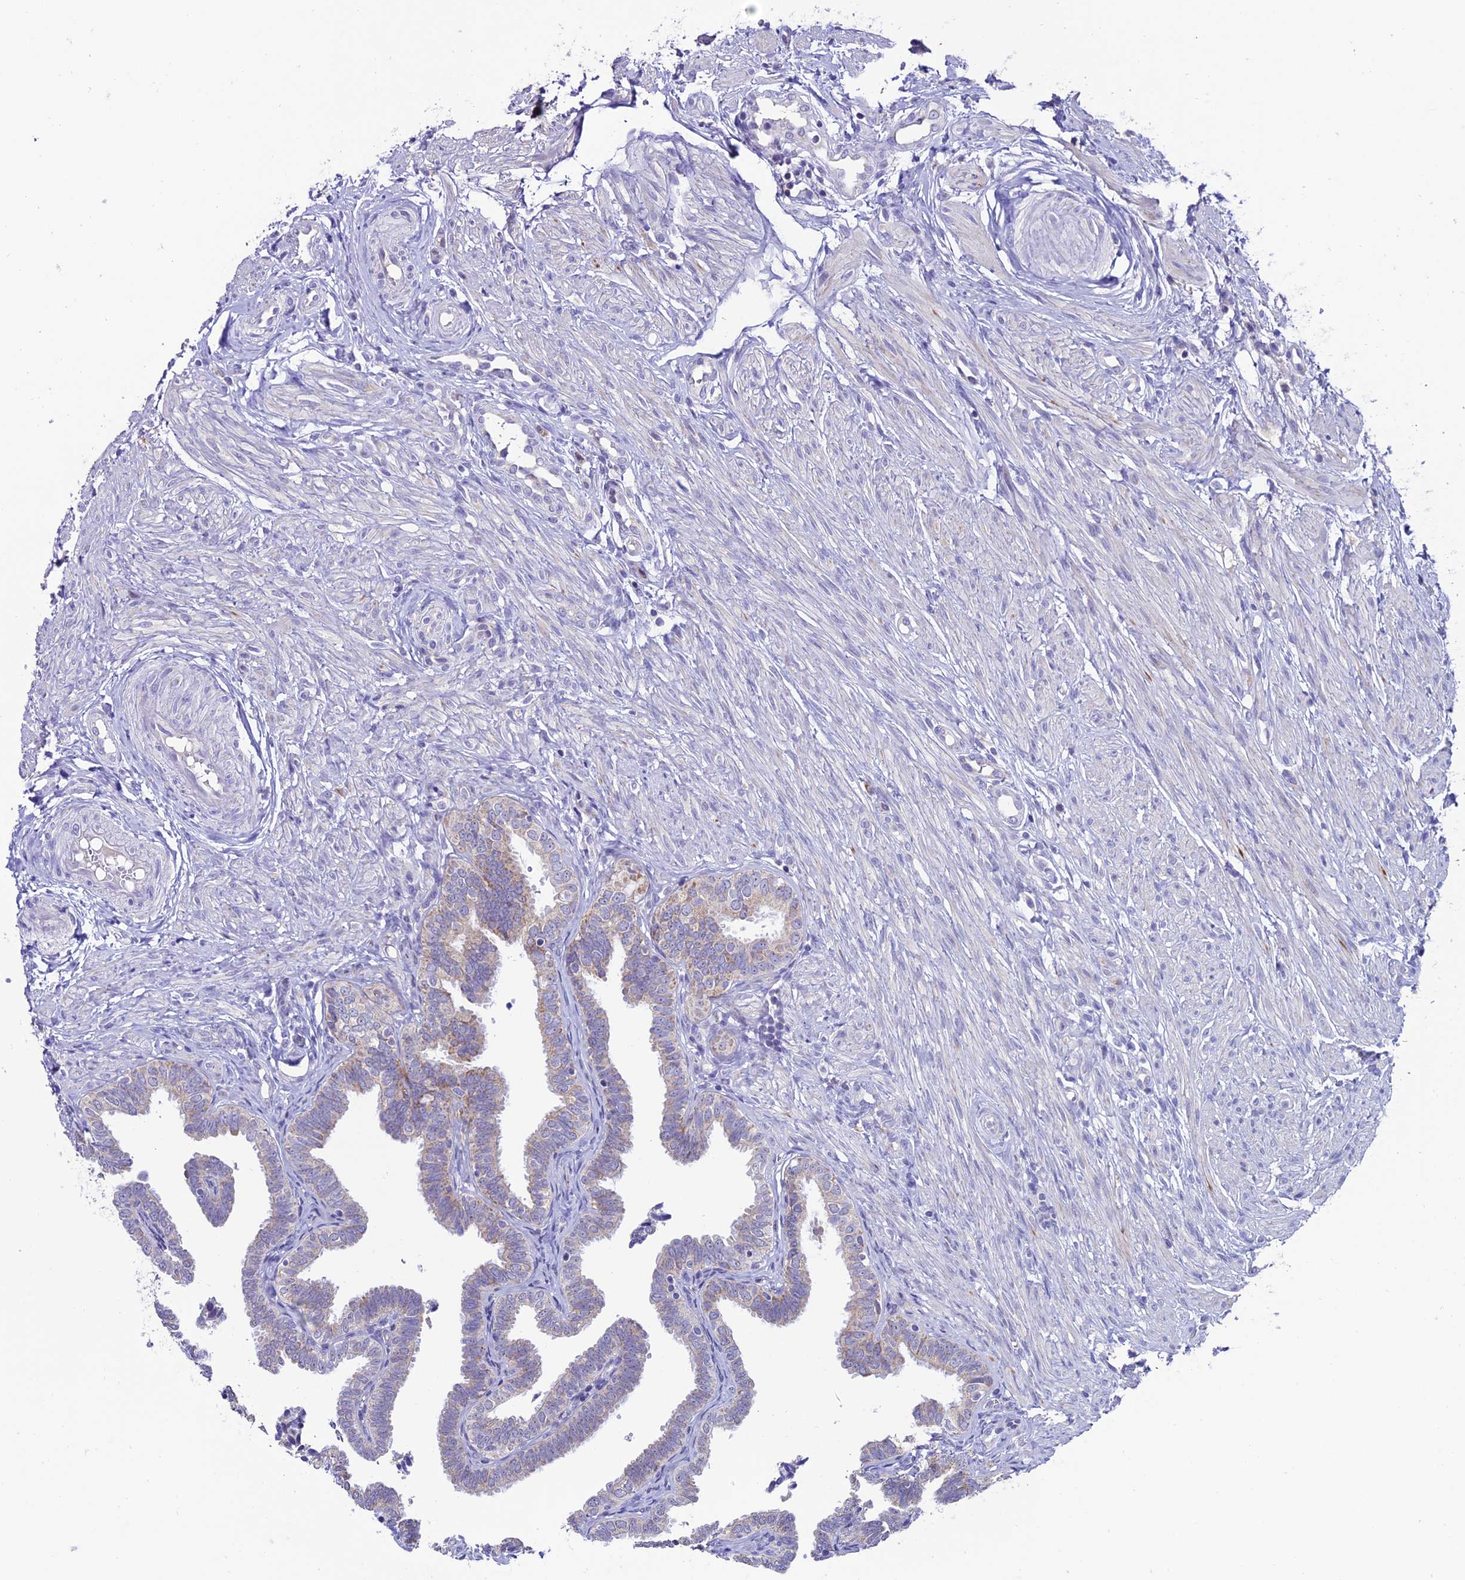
{"staining": {"intensity": "weak", "quantity": "<25%", "location": "cytoplasmic/membranous"}, "tissue": "fallopian tube", "cell_type": "Glandular cells", "image_type": "normal", "snomed": [{"axis": "morphology", "description": "Normal tissue, NOS"}, {"axis": "topography", "description": "Fallopian tube"}], "caption": "Histopathology image shows no protein expression in glandular cells of benign fallopian tube. (Brightfield microscopy of DAB immunohistochemistry at high magnification).", "gene": "SLC10A1", "patient": {"sex": "female", "age": 39}}